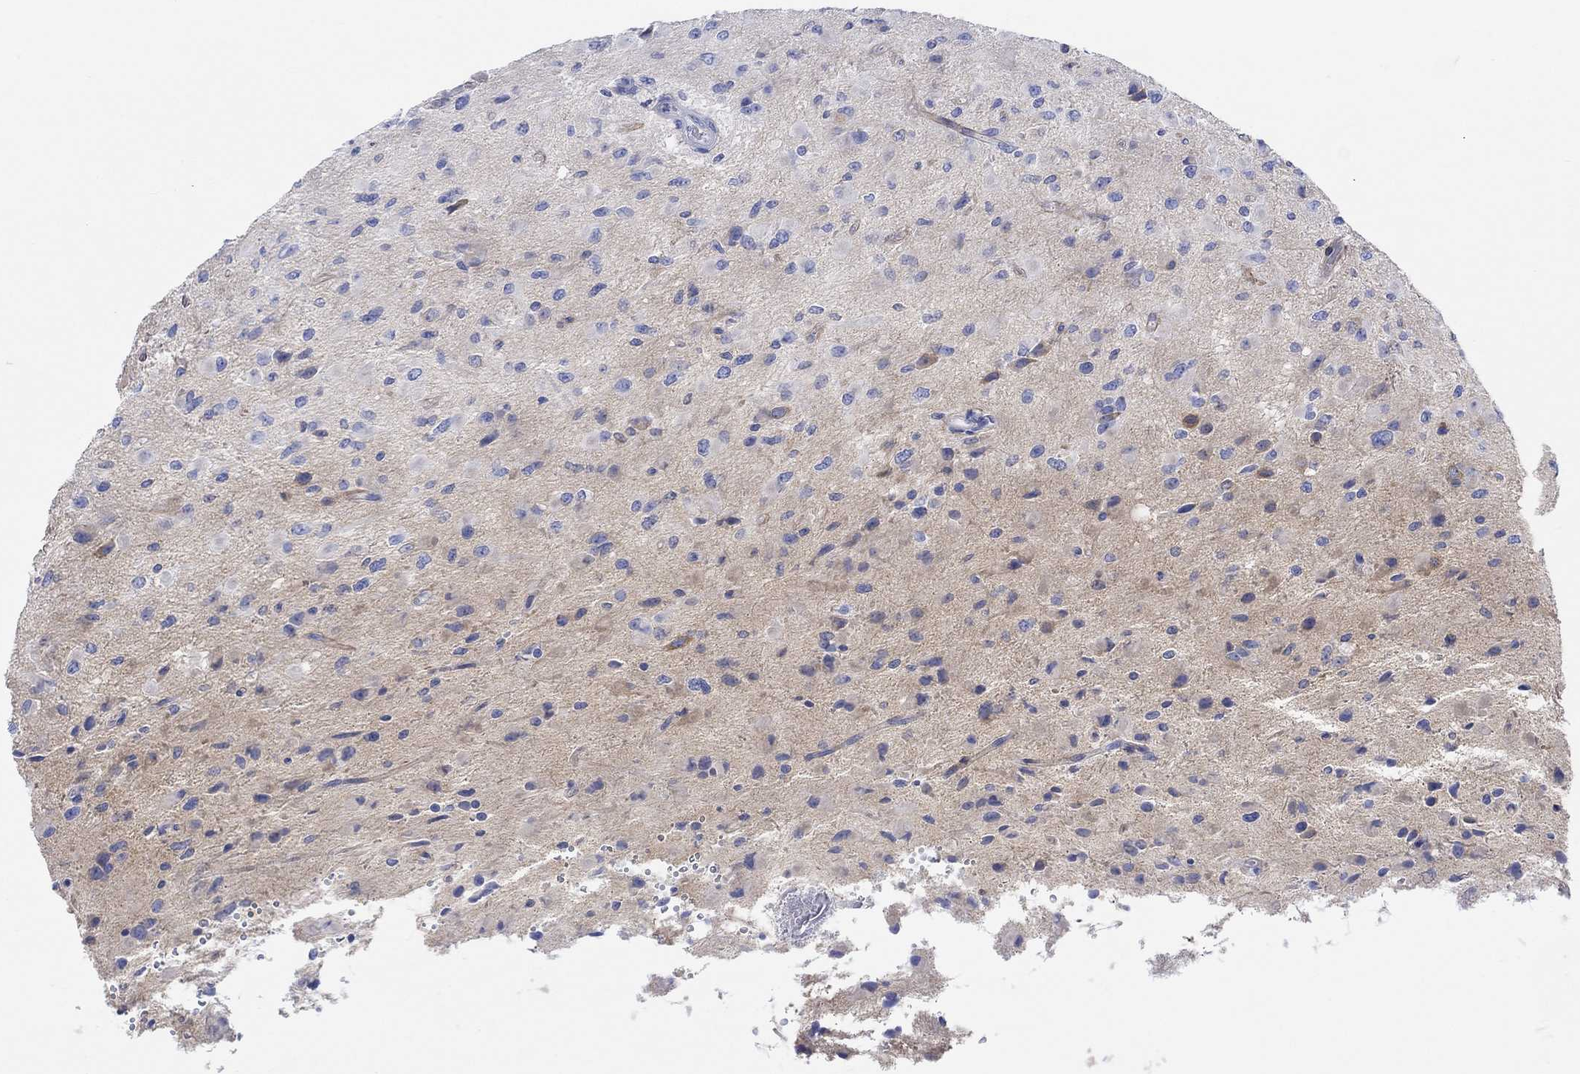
{"staining": {"intensity": "negative", "quantity": "none", "location": "none"}, "tissue": "glioma", "cell_type": "Tumor cells", "image_type": "cancer", "snomed": [{"axis": "morphology", "description": "Glioma, malignant, High grade"}, {"axis": "topography", "description": "Cerebral cortex"}], "caption": "A photomicrograph of glioma stained for a protein exhibits no brown staining in tumor cells.", "gene": "REEP6", "patient": {"sex": "male", "age": 35}}